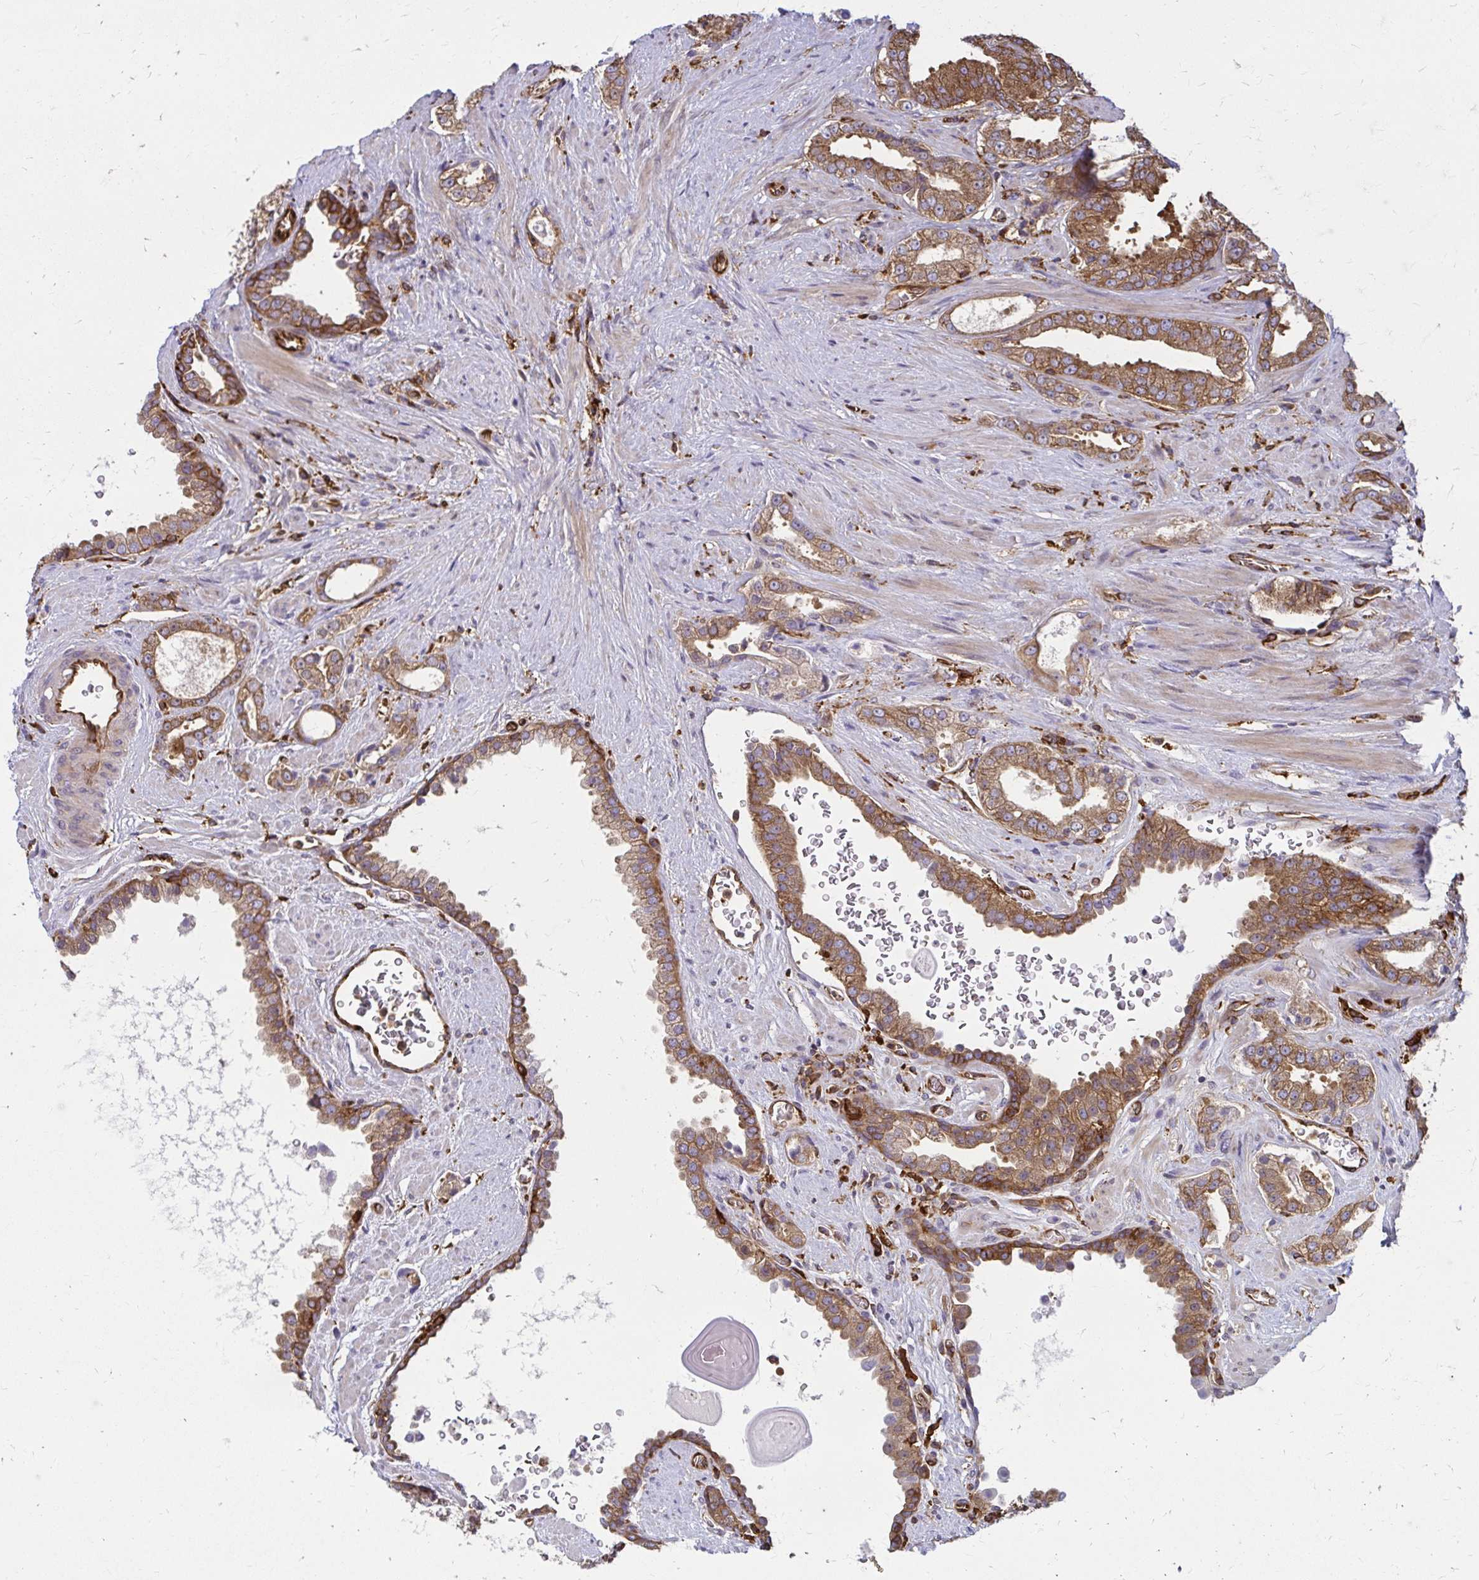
{"staining": {"intensity": "moderate", "quantity": ">75%", "location": "cytoplasmic/membranous"}, "tissue": "prostate cancer", "cell_type": "Tumor cells", "image_type": "cancer", "snomed": [{"axis": "morphology", "description": "Adenocarcinoma, Low grade"}, {"axis": "topography", "description": "Prostate"}], "caption": "Approximately >75% of tumor cells in human prostate low-grade adenocarcinoma demonstrate moderate cytoplasmic/membranous protein staining as visualized by brown immunohistochemical staining.", "gene": "WASF2", "patient": {"sex": "male", "age": 67}}